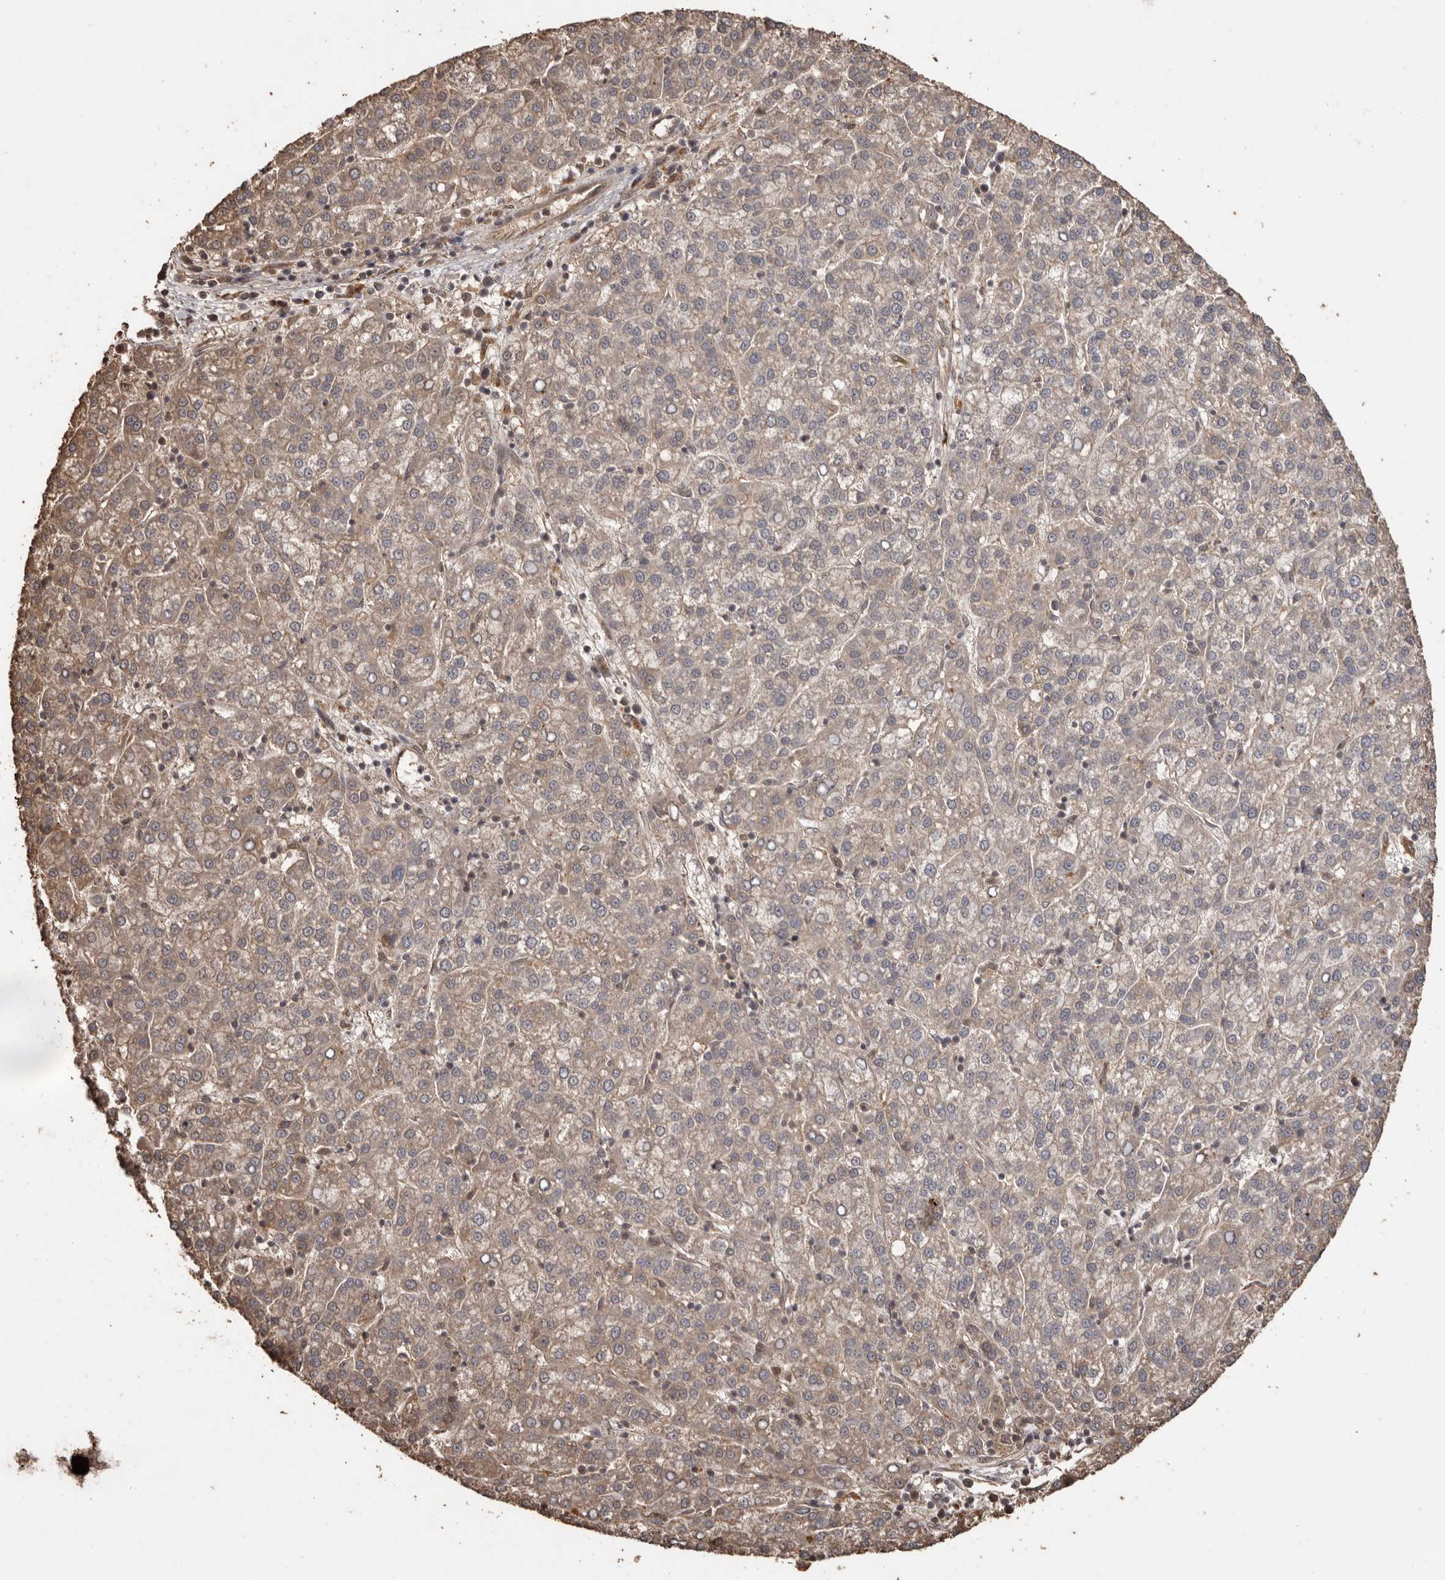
{"staining": {"intensity": "weak", "quantity": ">75%", "location": "cytoplasmic/membranous"}, "tissue": "liver cancer", "cell_type": "Tumor cells", "image_type": "cancer", "snomed": [{"axis": "morphology", "description": "Carcinoma, Hepatocellular, NOS"}, {"axis": "topography", "description": "Liver"}], "caption": "Hepatocellular carcinoma (liver) was stained to show a protein in brown. There is low levels of weak cytoplasmic/membranous positivity in about >75% of tumor cells. (DAB (3,3'-diaminobenzidine) = brown stain, brightfield microscopy at high magnification).", "gene": "NUP43", "patient": {"sex": "female", "age": 58}}